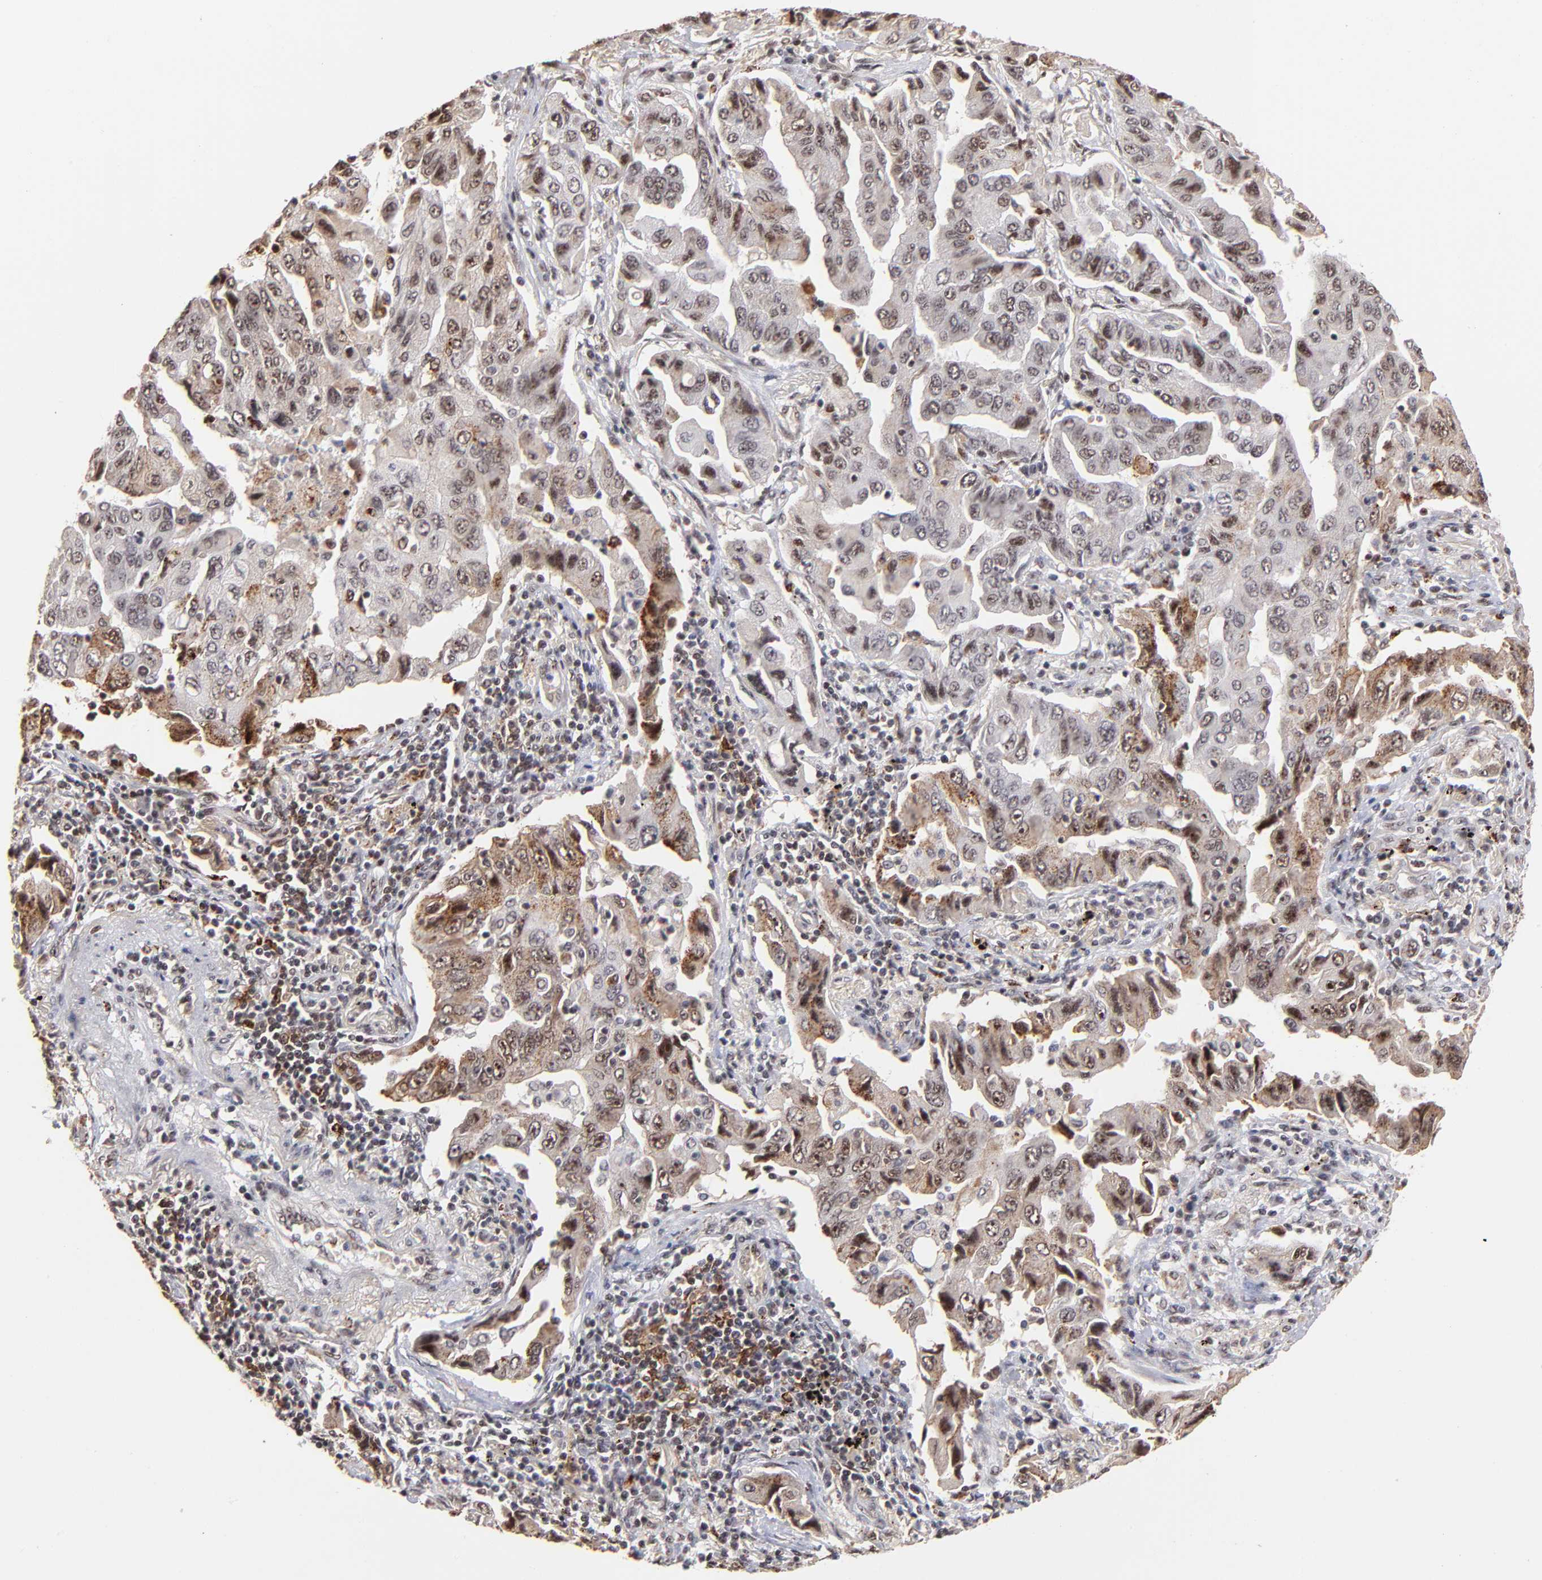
{"staining": {"intensity": "moderate", "quantity": "25%-75%", "location": "cytoplasmic/membranous,nuclear"}, "tissue": "lung cancer", "cell_type": "Tumor cells", "image_type": "cancer", "snomed": [{"axis": "morphology", "description": "Adenocarcinoma, NOS"}, {"axis": "topography", "description": "Lung"}], "caption": "DAB (3,3'-diaminobenzidine) immunohistochemical staining of lung adenocarcinoma displays moderate cytoplasmic/membranous and nuclear protein staining in about 25%-75% of tumor cells.", "gene": "ZNF146", "patient": {"sex": "female", "age": 65}}